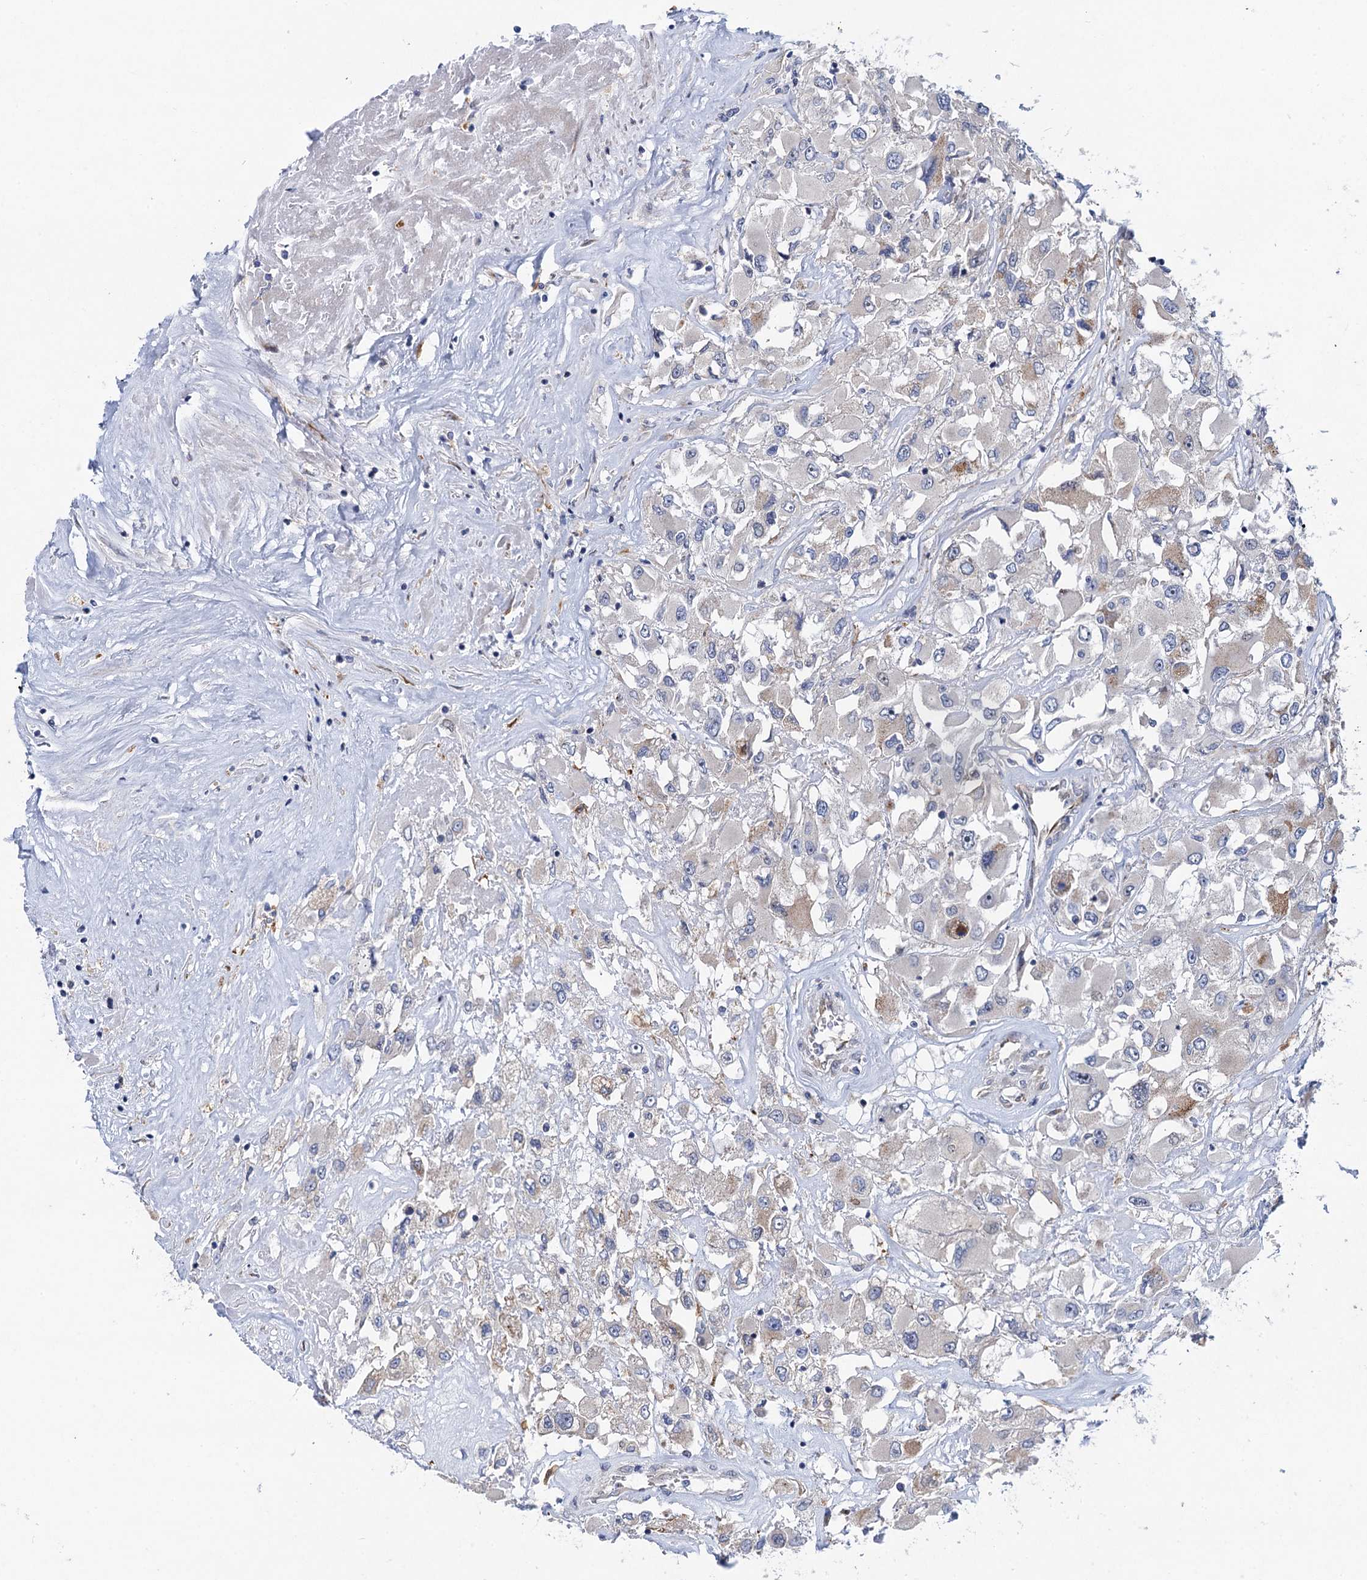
{"staining": {"intensity": "negative", "quantity": "none", "location": "none"}, "tissue": "renal cancer", "cell_type": "Tumor cells", "image_type": "cancer", "snomed": [{"axis": "morphology", "description": "Adenocarcinoma, NOS"}, {"axis": "topography", "description": "Kidney"}], "caption": "IHC micrograph of neoplastic tissue: human adenocarcinoma (renal) stained with DAB demonstrates no significant protein positivity in tumor cells. Brightfield microscopy of IHC stained with DAB (3,3'-diaminobenzidine) (brown) and hematoxylin (blue), captured at high magnification.", "gene": "QPCTL", "patient": {"sex": "female", "age": 52}}